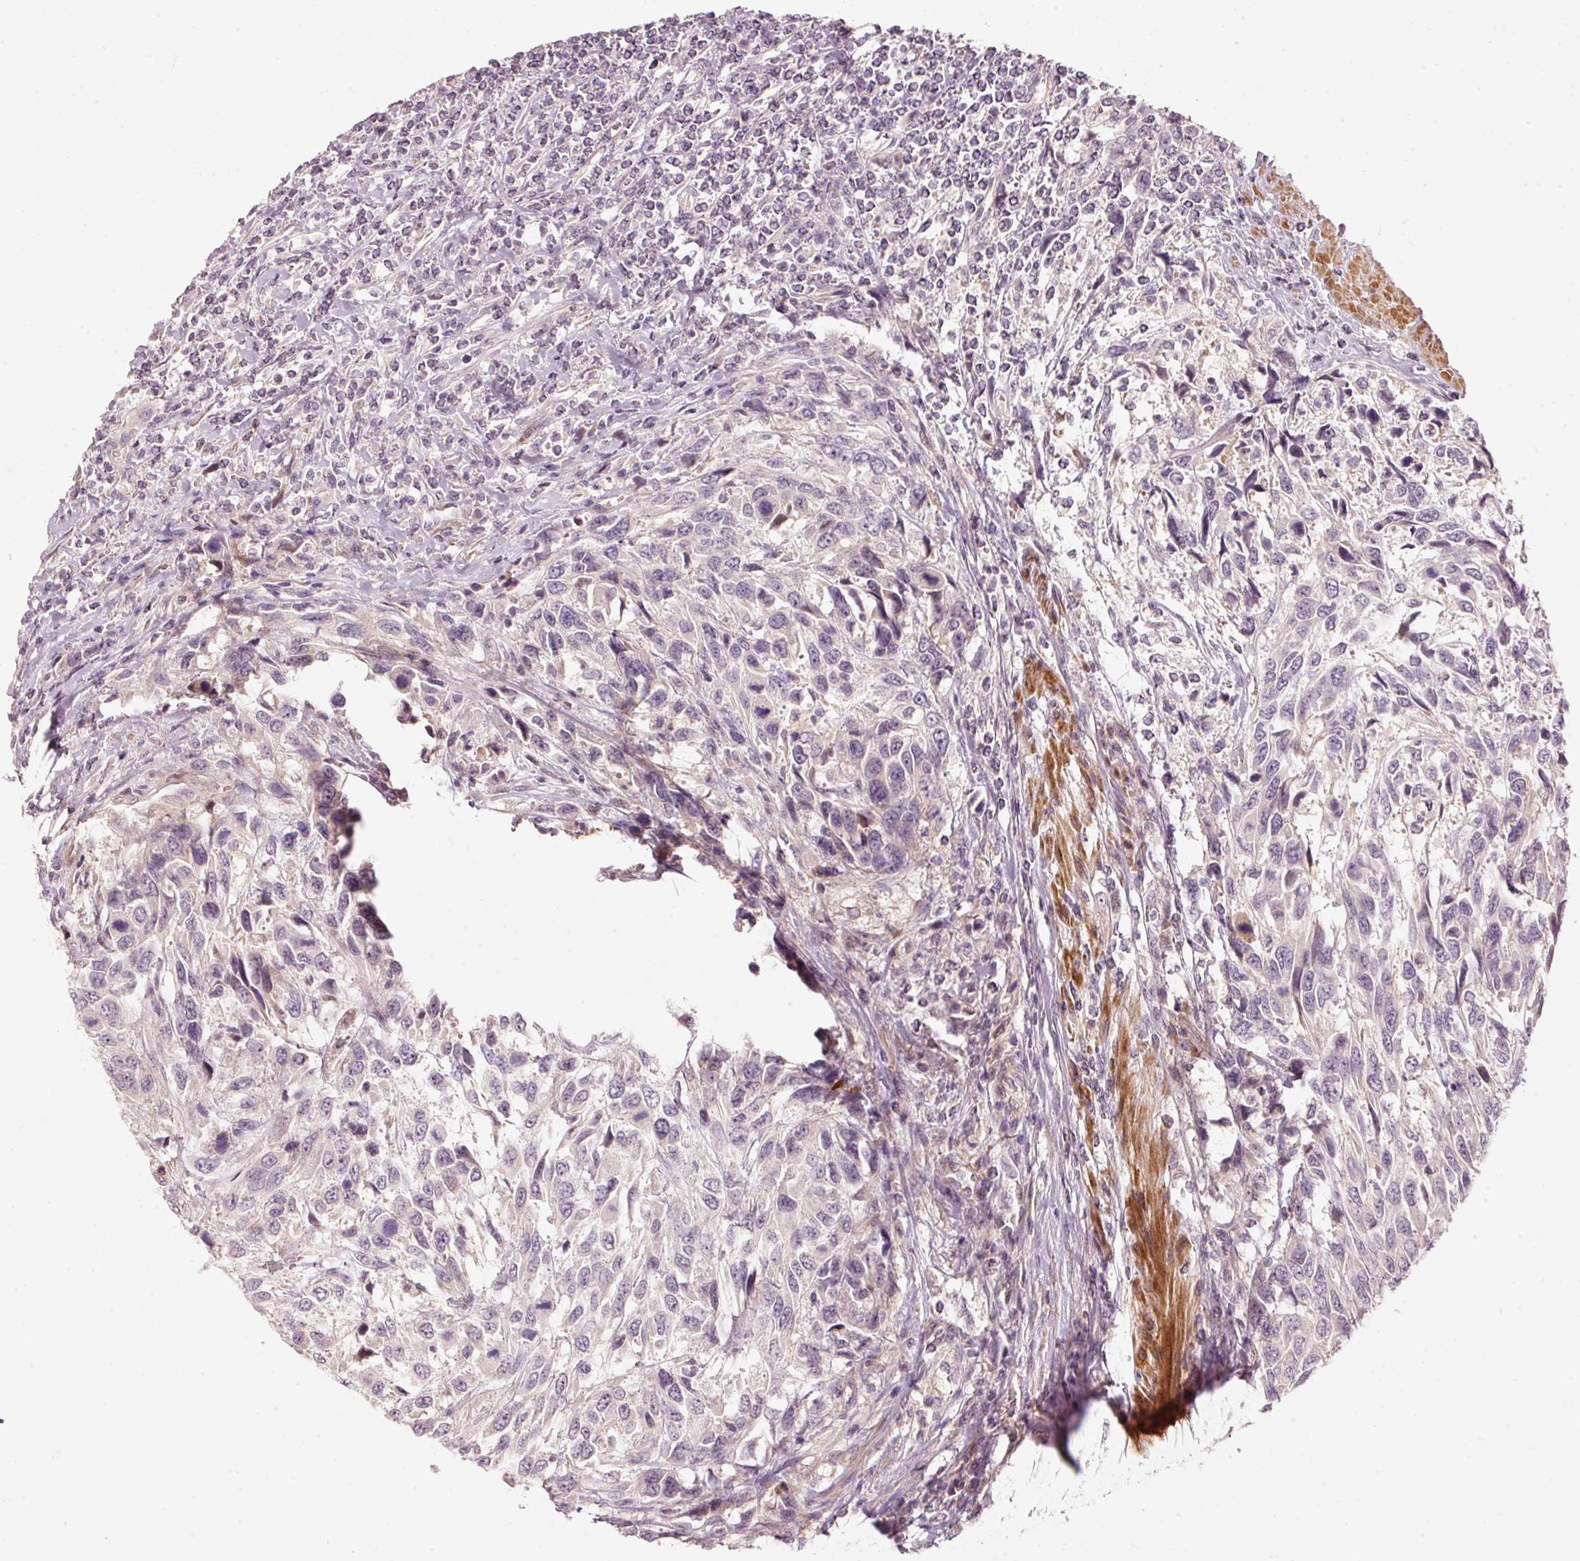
{"staining": {"intensity": "negative", "quantity": "none", "location": "none"}, "tissue": "urothelial cancer", "cell_type": "Tumor cells", "image_type": "cancer", "snomed": [{"axis": "morphology", "description": "Urothelial carcinoma, High grade"}, {"axis": "topography", "description": "Urinary bladder"}], "caption": "IHC histopathology image of urothelial cancer stained for a protein (brown), which demonstrates no positivity in tumor cells.", "gene": "ARHGAP22", "patient": {"sex": "female", "age": 70}}